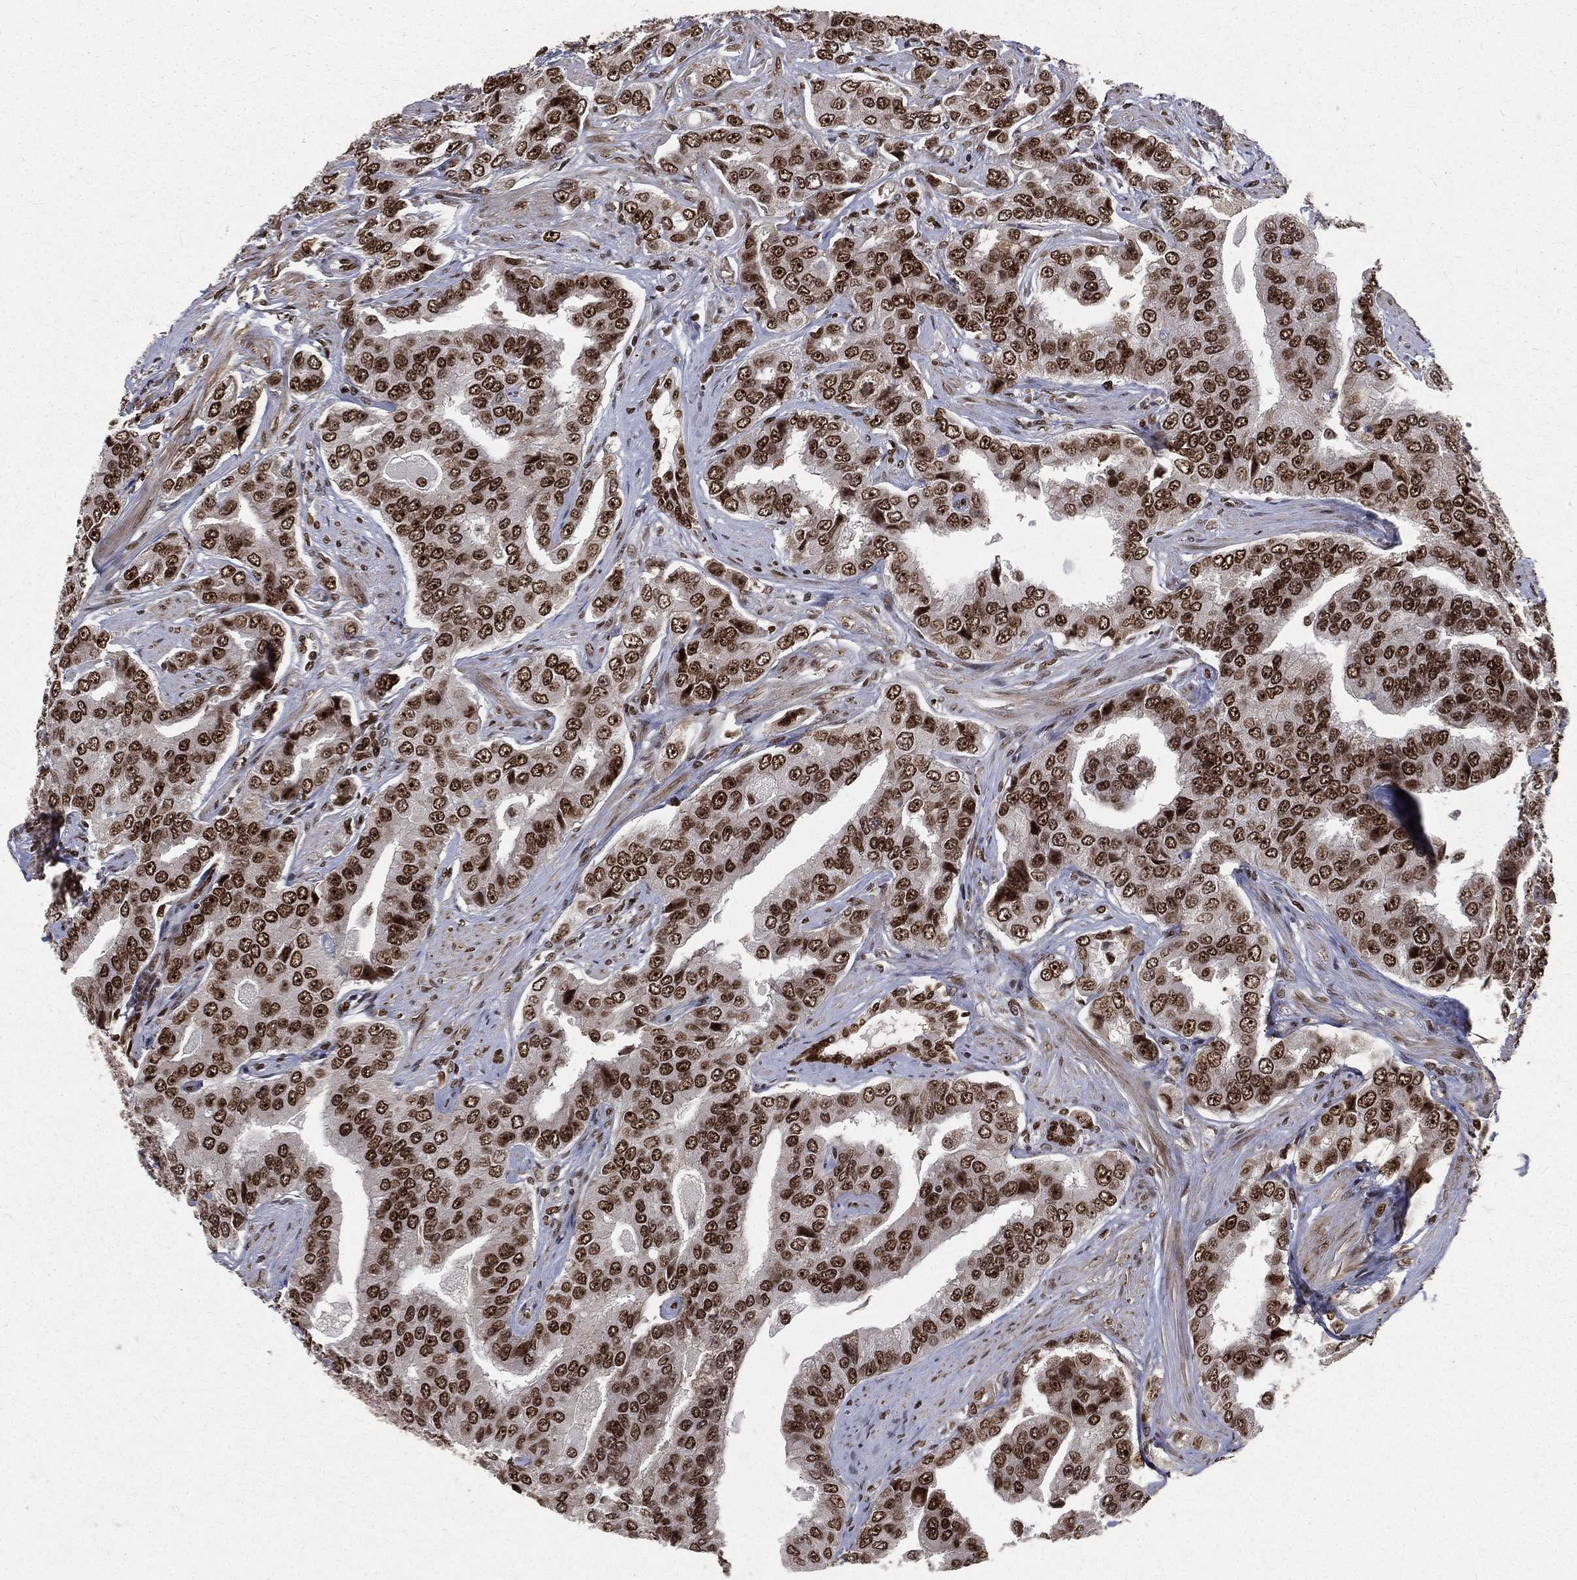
{"staining": {"intensity": "strong", "quantity": ">75%", "location": "nuclear"}, "tissue": "prostate cancer", "cell_type": "Tumor cells", "image_type": "cancer", "snomed": [{"axis": "morphology", "description": "Adenocarcinoma, NOS"}, {"axis": "topography", "description": "Prostate and seminal vesicle, NOS"}, {"axis": "topography", "description": "Prostate"}], "caption": "Immunohistochemistry (IHC) (DAB) staining of prostate cancer shows strong nuclear protein positivity in about >75% of tumor cells. Ihc stains the protein in brown and the nuclei are stained blue.", "gene": "POLB", "patient": {"sex": "male", "age": 69}}